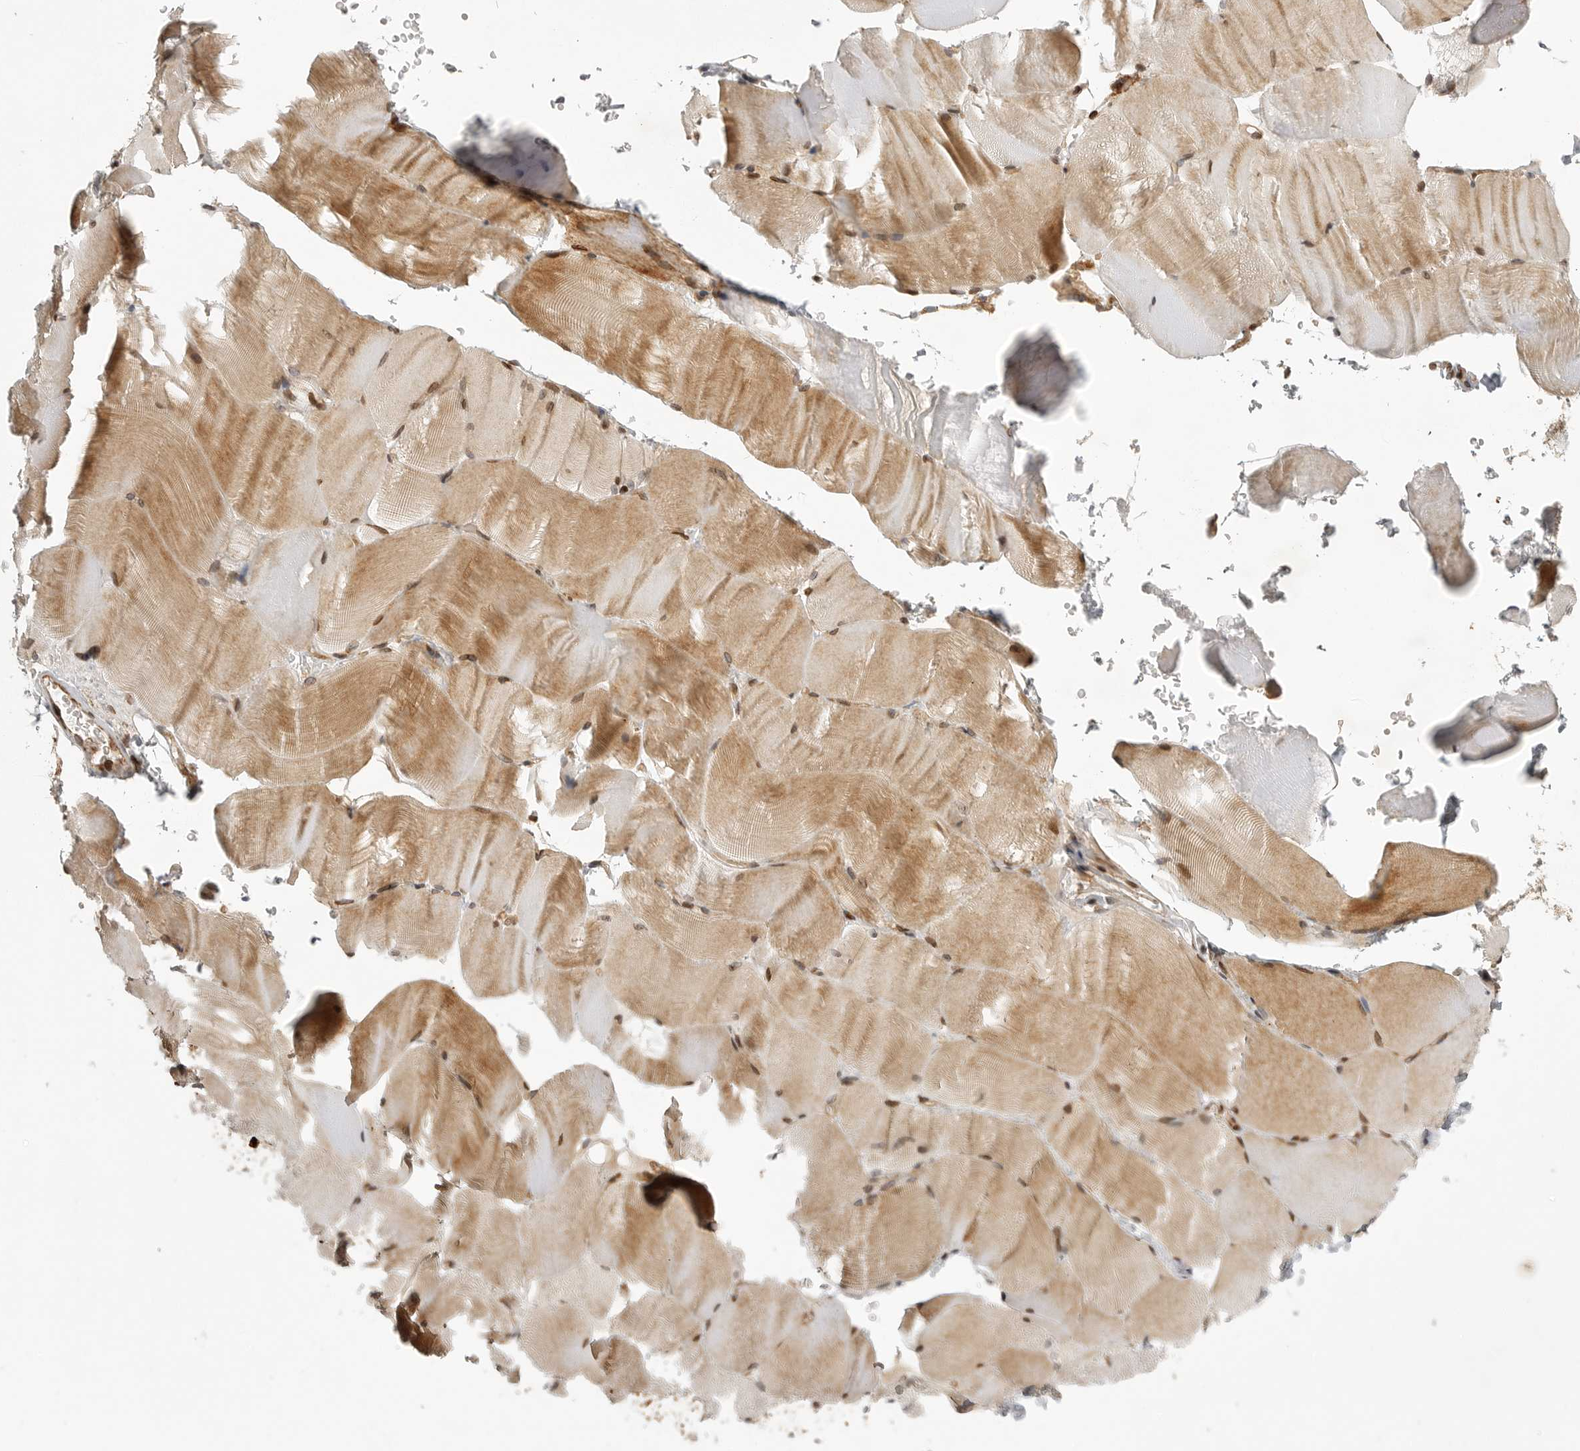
{"staining": {"intensity": "moderate", "quantity": "25%-75%", "location": "cytoplasmic/membranous"}, "tissue": "skeletal muscle", "cell_type": "Myocytes", "image_type": "normal", "snomed": [{"axis": "morphology", "description": "Normal tissue, NOS"}, {"axis": "topography", "description": "Skeletal muscle"}, {"axis": "topography", "description": "Parathyroid gland"}], "caption": "This photomicrograph displays immunohistochemistry staining of unremarkable human skeletal muscle, with medium moderate cytoplasmic/membranous staining in about 25%-75% of myocytes.", "gene": "NARS2", "patient": {"sex": "female", "age": 37}}